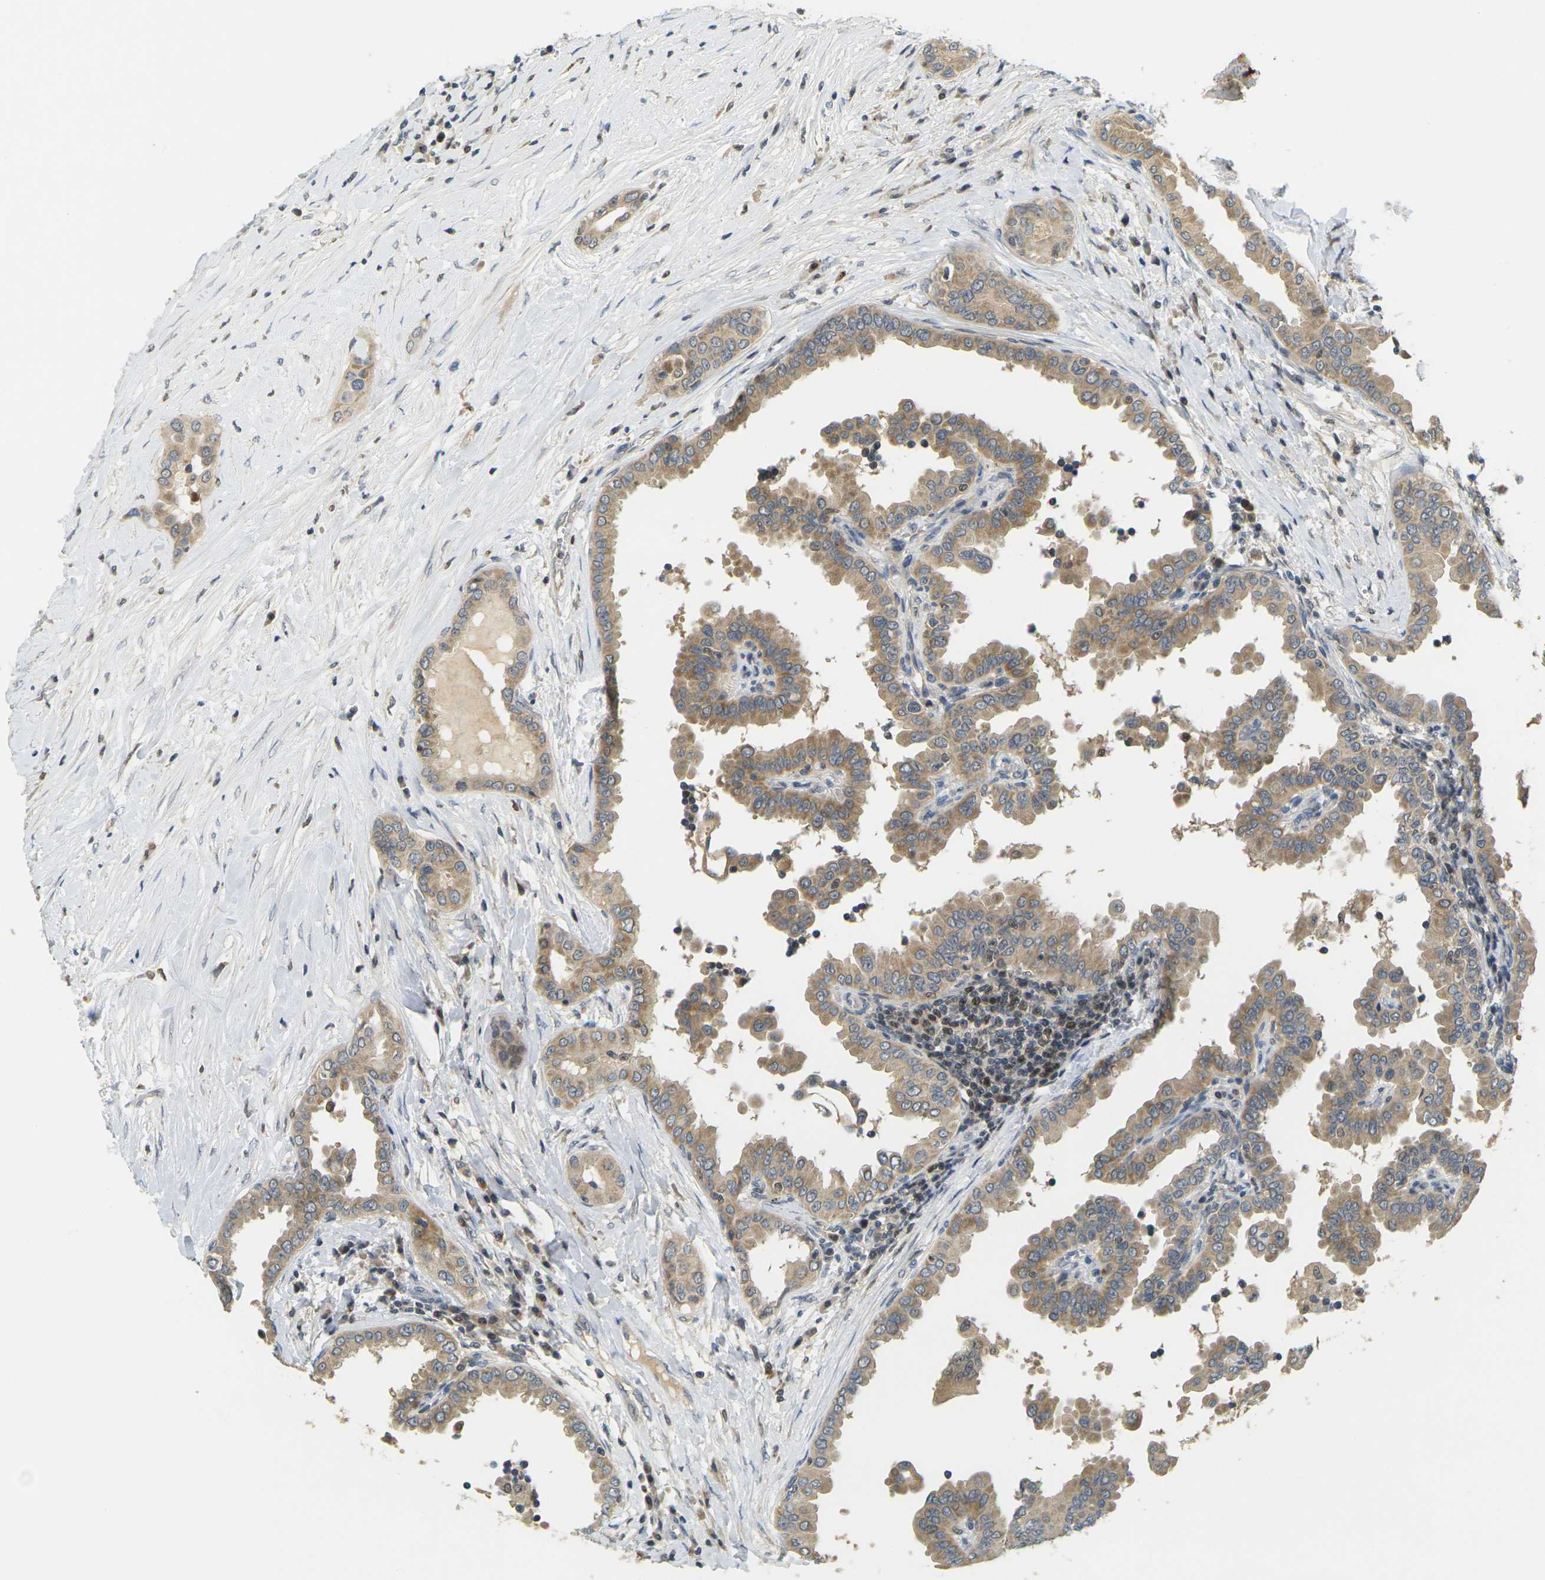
{"staining": {"intensity": "moderate", "quantity": ">75%", "location": "cytoplasmic/membranous"}, "tissue": "thyroid cancer", "cell_type": "Tumor cells", "image_type": "cancer", "snomed": [{"axis": "morphology", "description": "Papillary adenocarcinoma, NOS"}, {"axis": "topography", "description": "Thyroid gland"}], "caption": "Brown immunohistochemical staining in thyroid cancer (papillary adenocarcinoma) displays moderate cytoplasmic/membranous expression in approximately >75% of tumor cells.", "gene": "KLHL8", "patient": {"sex": "male", "age": 33}}